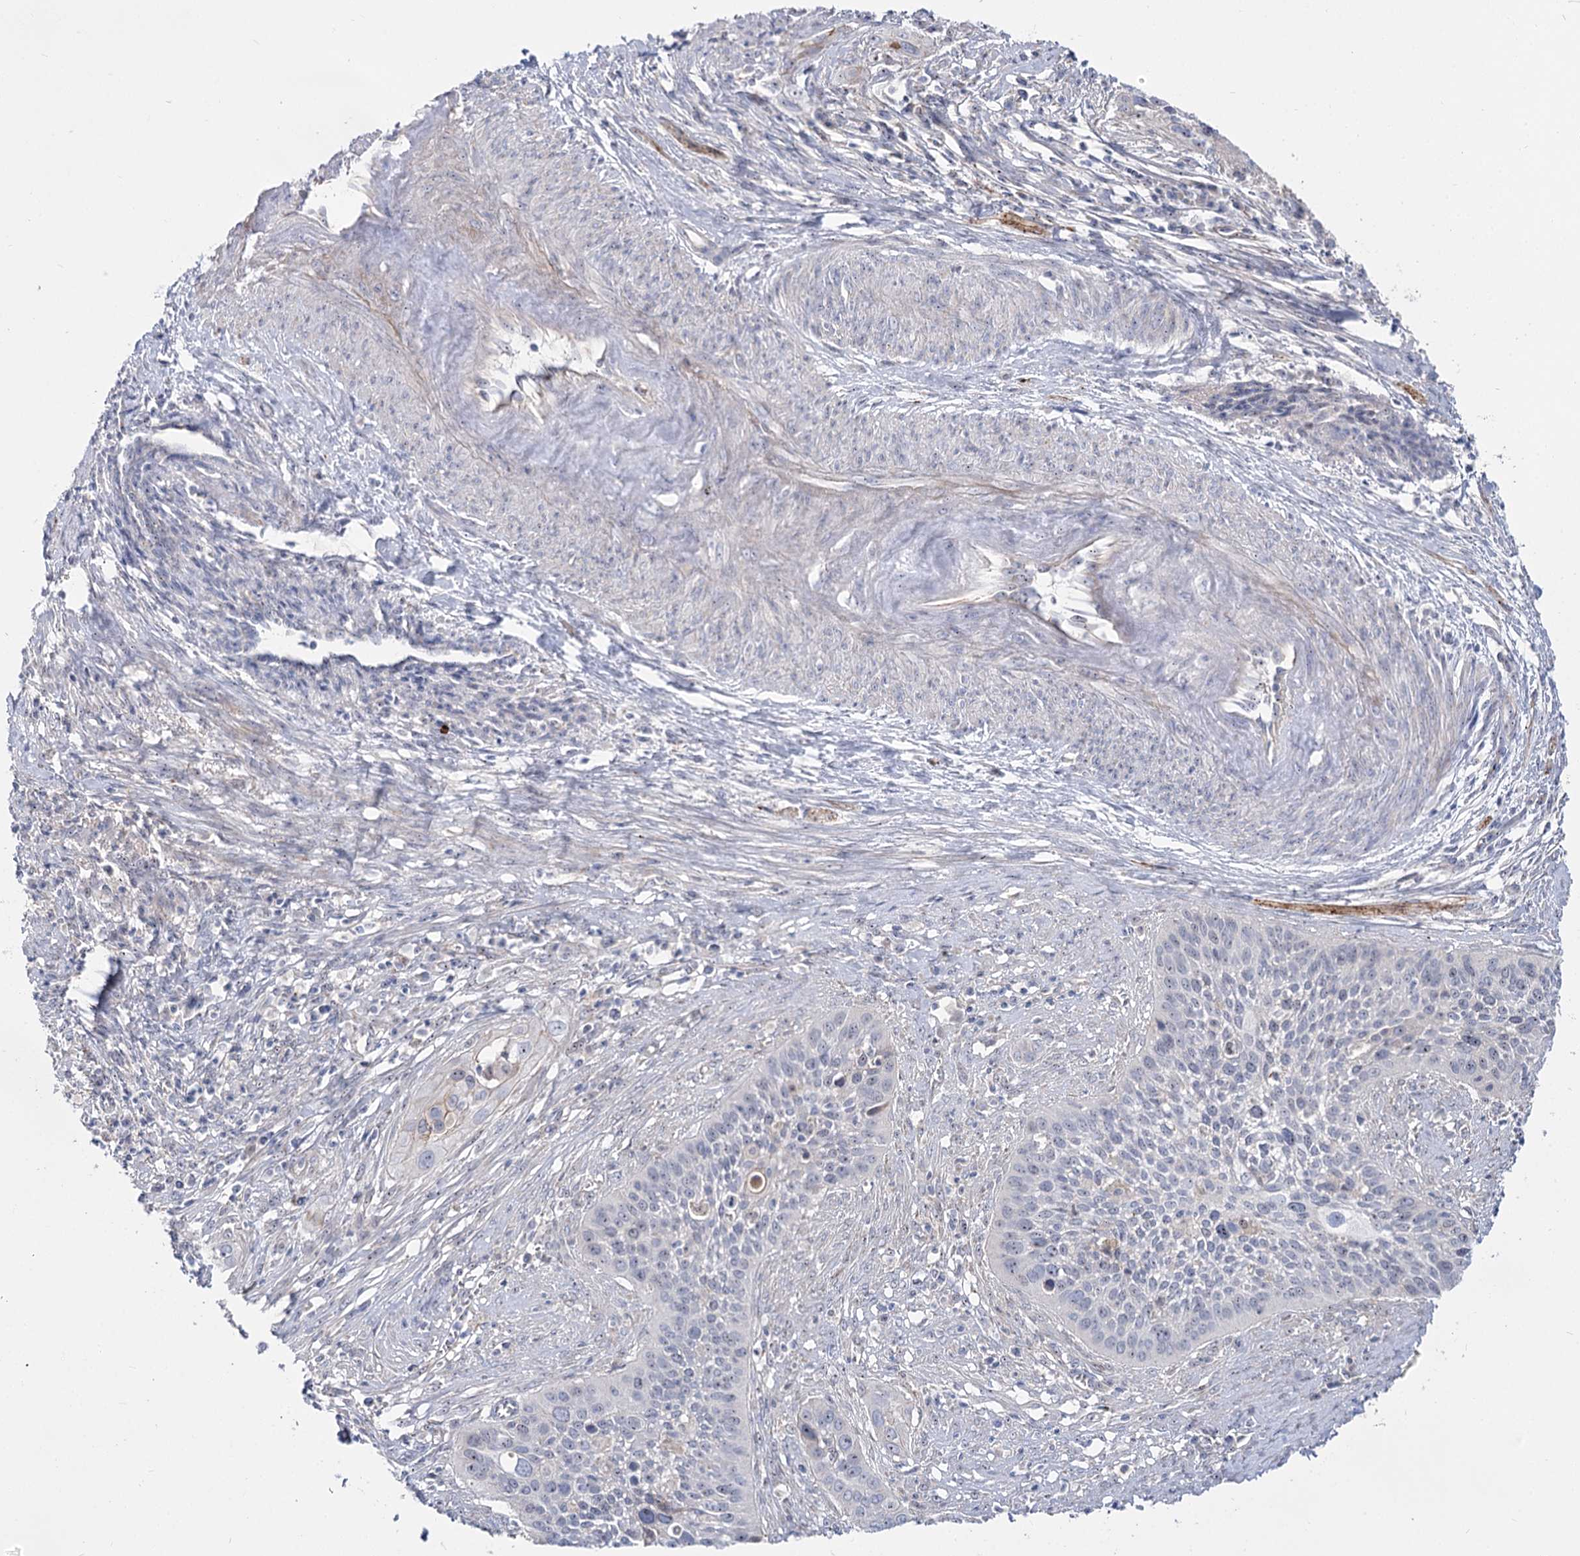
{"staining": {"intensity": "negative", "quantity": "none", "location": "none"}, "tissue": "cervical cancer", "cell_type": "Tumor cells", "image_type": "cancer", "snomed": [{"axis": "morphology", "description": "Squamous cell carcinoma, NOS"}, {"axis": "topography", "description": "Cervix"}], "caption": "Tumor cells show no significant protein staining in cervical squamous cell carcinoma.", "gene": "SUOX", "patient": {"sex": "female", "age": 34}}